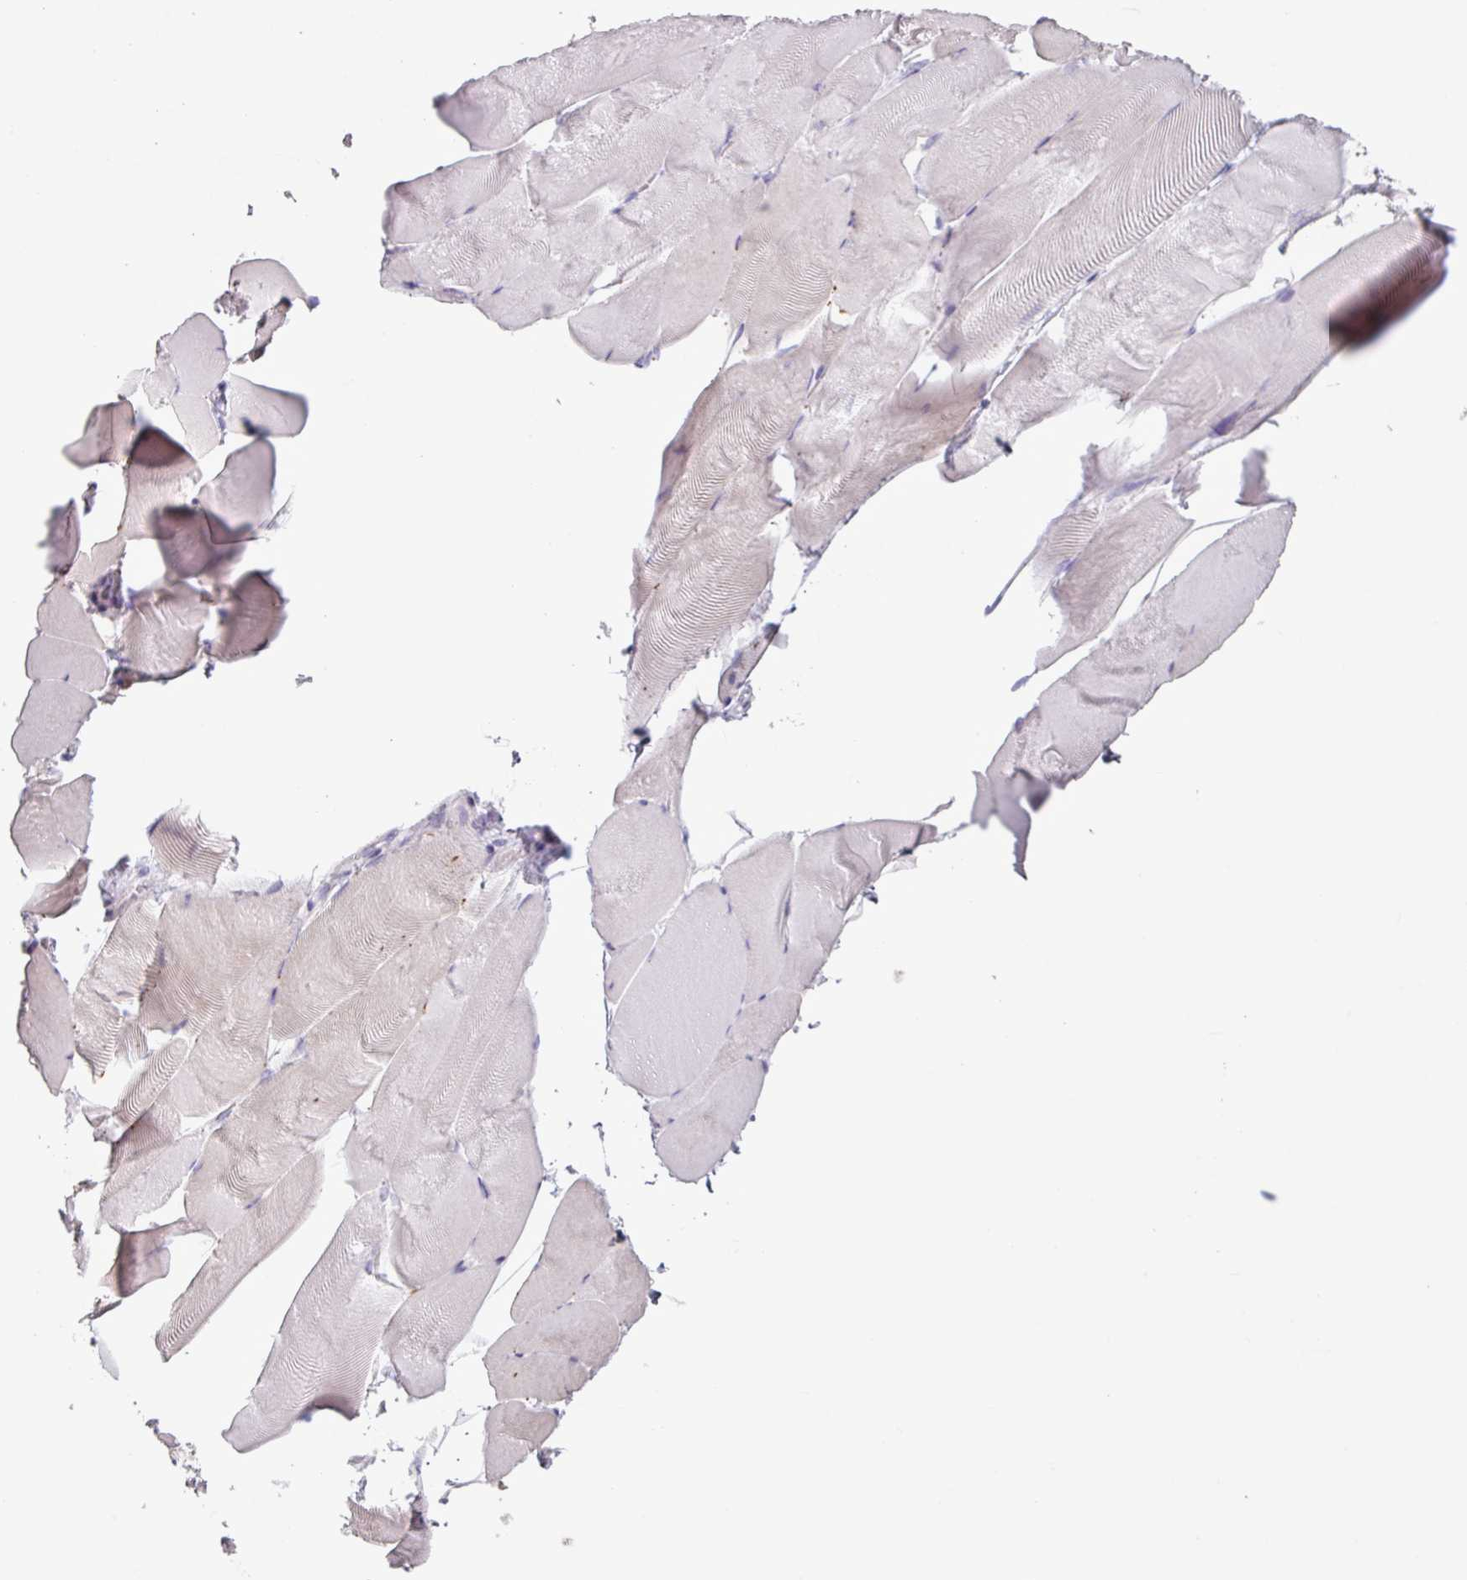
{"staining": {"intensity": "negative", "quantity": "none", "location": "none"}, "tissue": "skeletal muscle", "cell_type": "Myocytes", "image_type": "normal", "snomed": [{"axis": "morphology", "description": "Normal tissue, NOS"}, {"axis": "topography", "description": "Skeletal muscle"}], "caption": "Immunohistochemistry photomicrograph of normal human skeletal muscle stained for a protein (brown), which displays no staining in myocytes.", "gene": "C4A", "patient": {"sex": "female", "age": 64}}